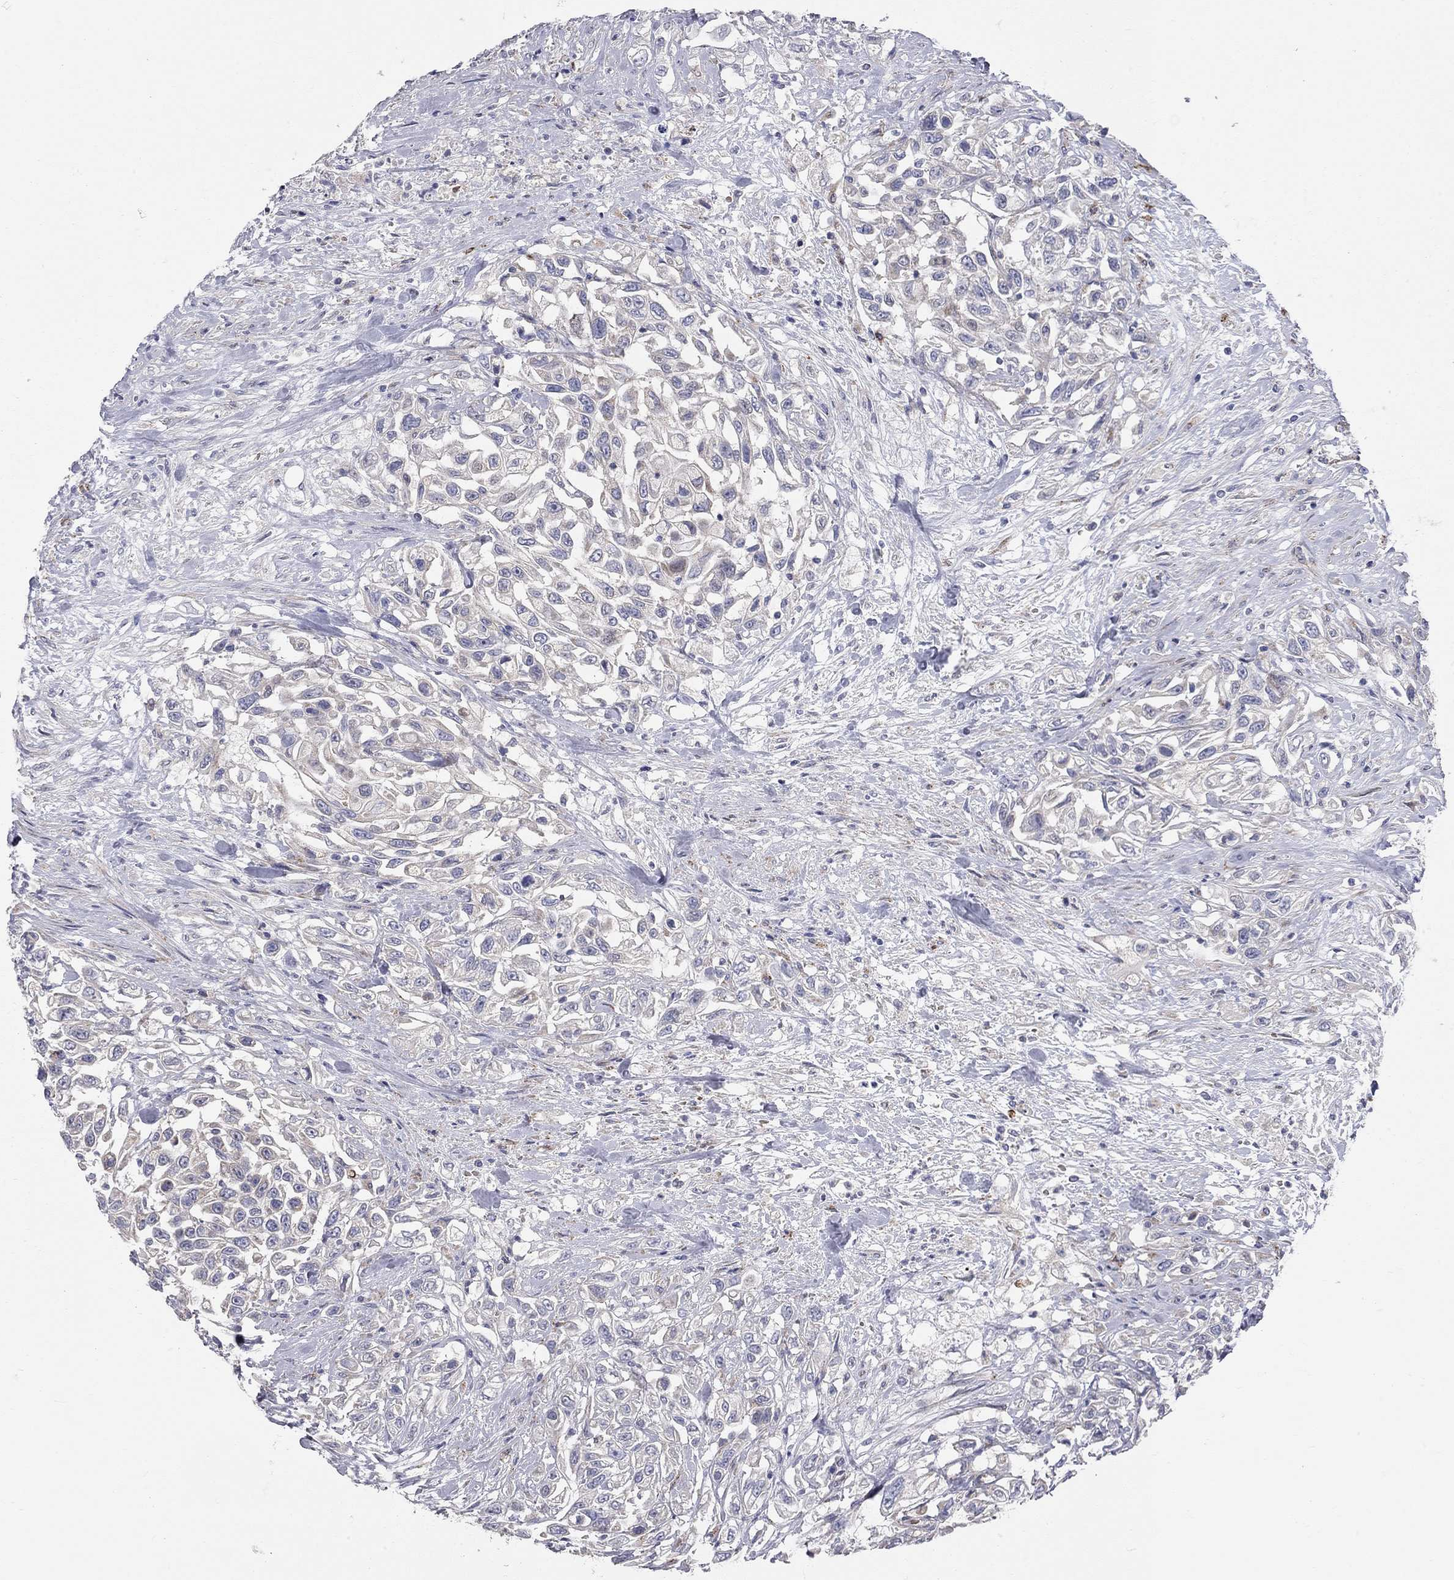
{"staining": {"intensity": "negative", "quantity": "none", "location": "none"}, "tissue": "urothelial cancer", "cell_type": "Tumor cells", "image_type": "cancer", "snomed": [{"axis": "morphology", "description": "Urothelial carcinoma, High grade"}, {"axis": "topography", "description": "Urinary bladder"}], "caption": "Photomicrograph shows no significant protein staining in tumor cells of urothelial carcinoma (high-grade).", "gene": "KANSL1L", "patient": {"sex": "female", "age": 56}}